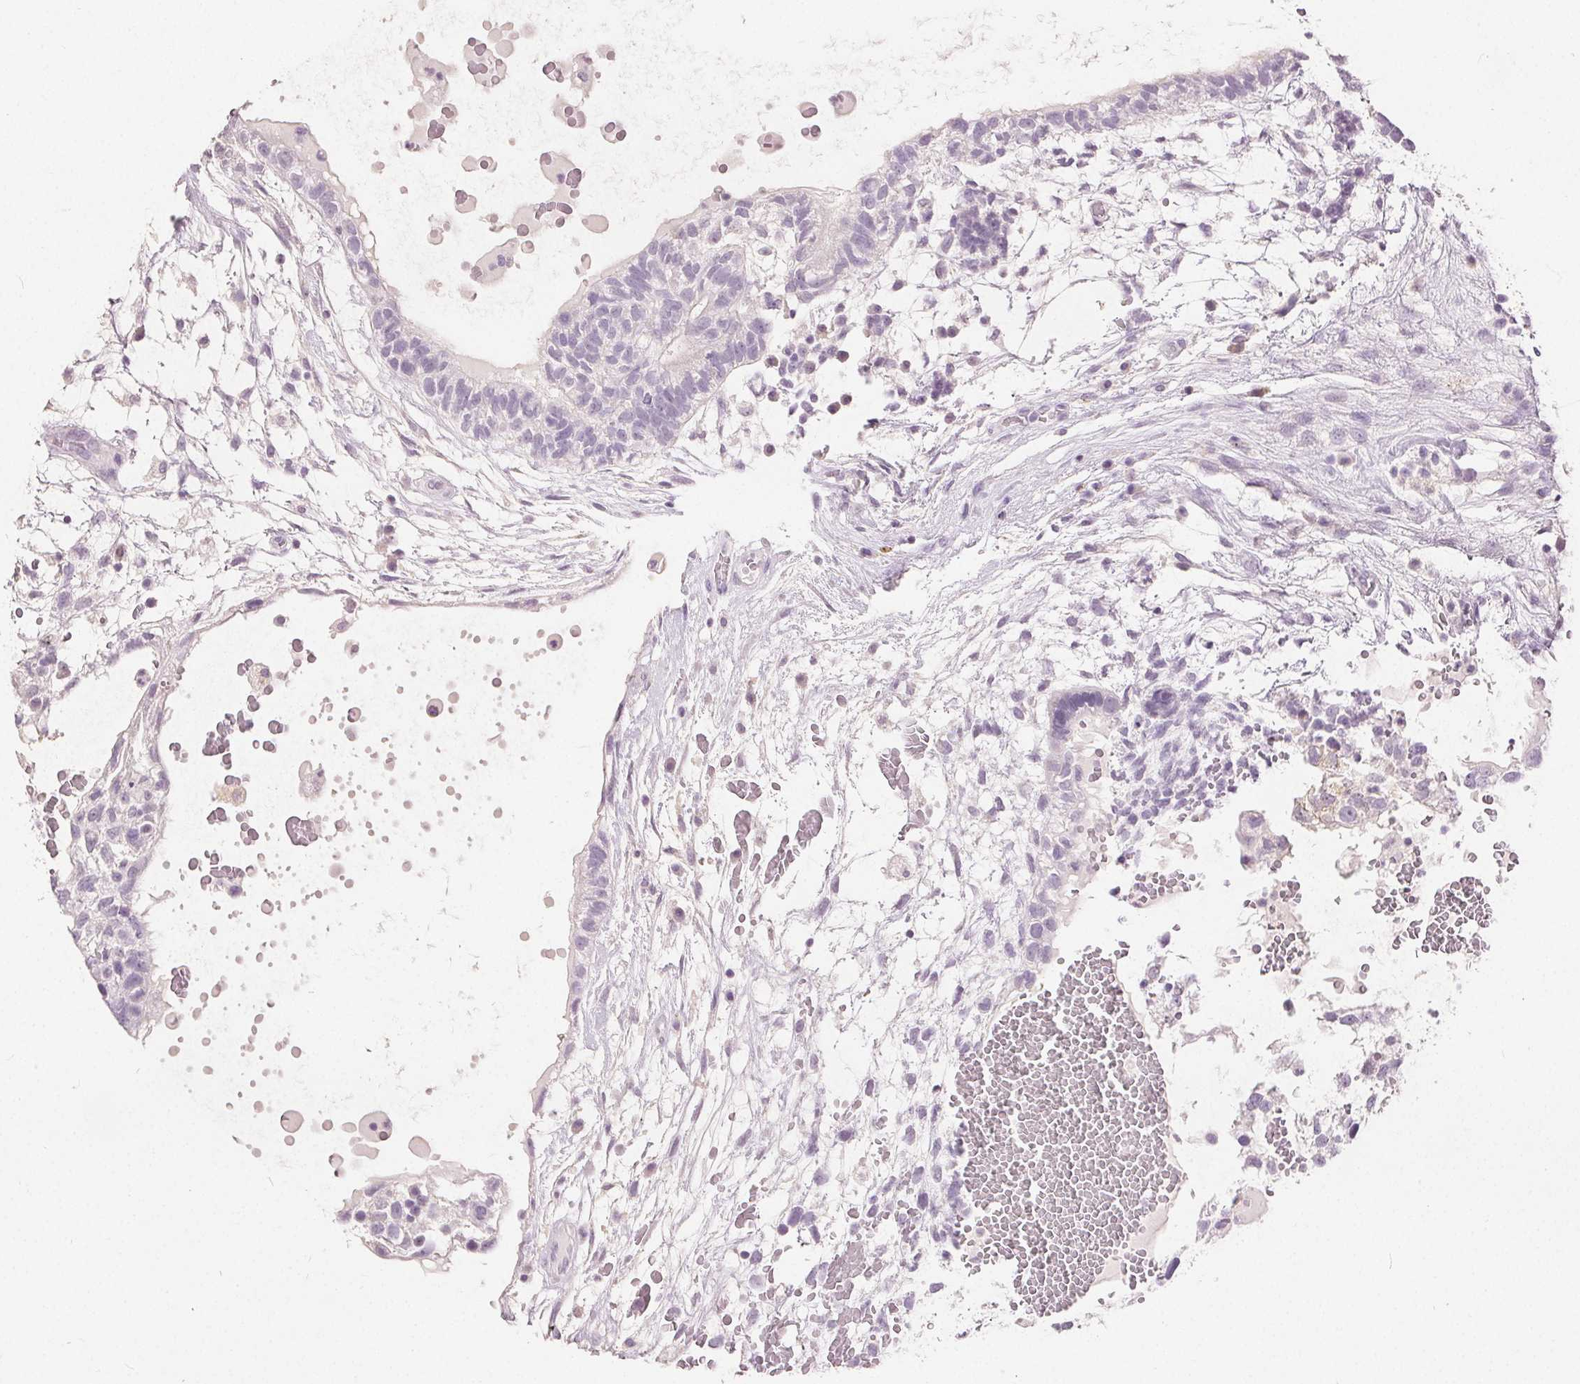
{"staining": {"intensity": "negative", "quantity": "none", "location": "none"}, "tissue": "testis cancer", "cell_type": "Tumor cells", "image_type": "cancer", "snomed": [{"axis": "morphology", "description": "Normal tissue, NOS"}, {"axis": "morphology", "description": "Carcinoma, Embryonal, NOS"}, {"axis": "topography", "description": "Testis"}], "caption": "Protein analysis of embryonal carcinoma (testis) shows no significant staining in tumor cells.", "gene": "CA12", "patient": {"sex": "male", "age": 32}}